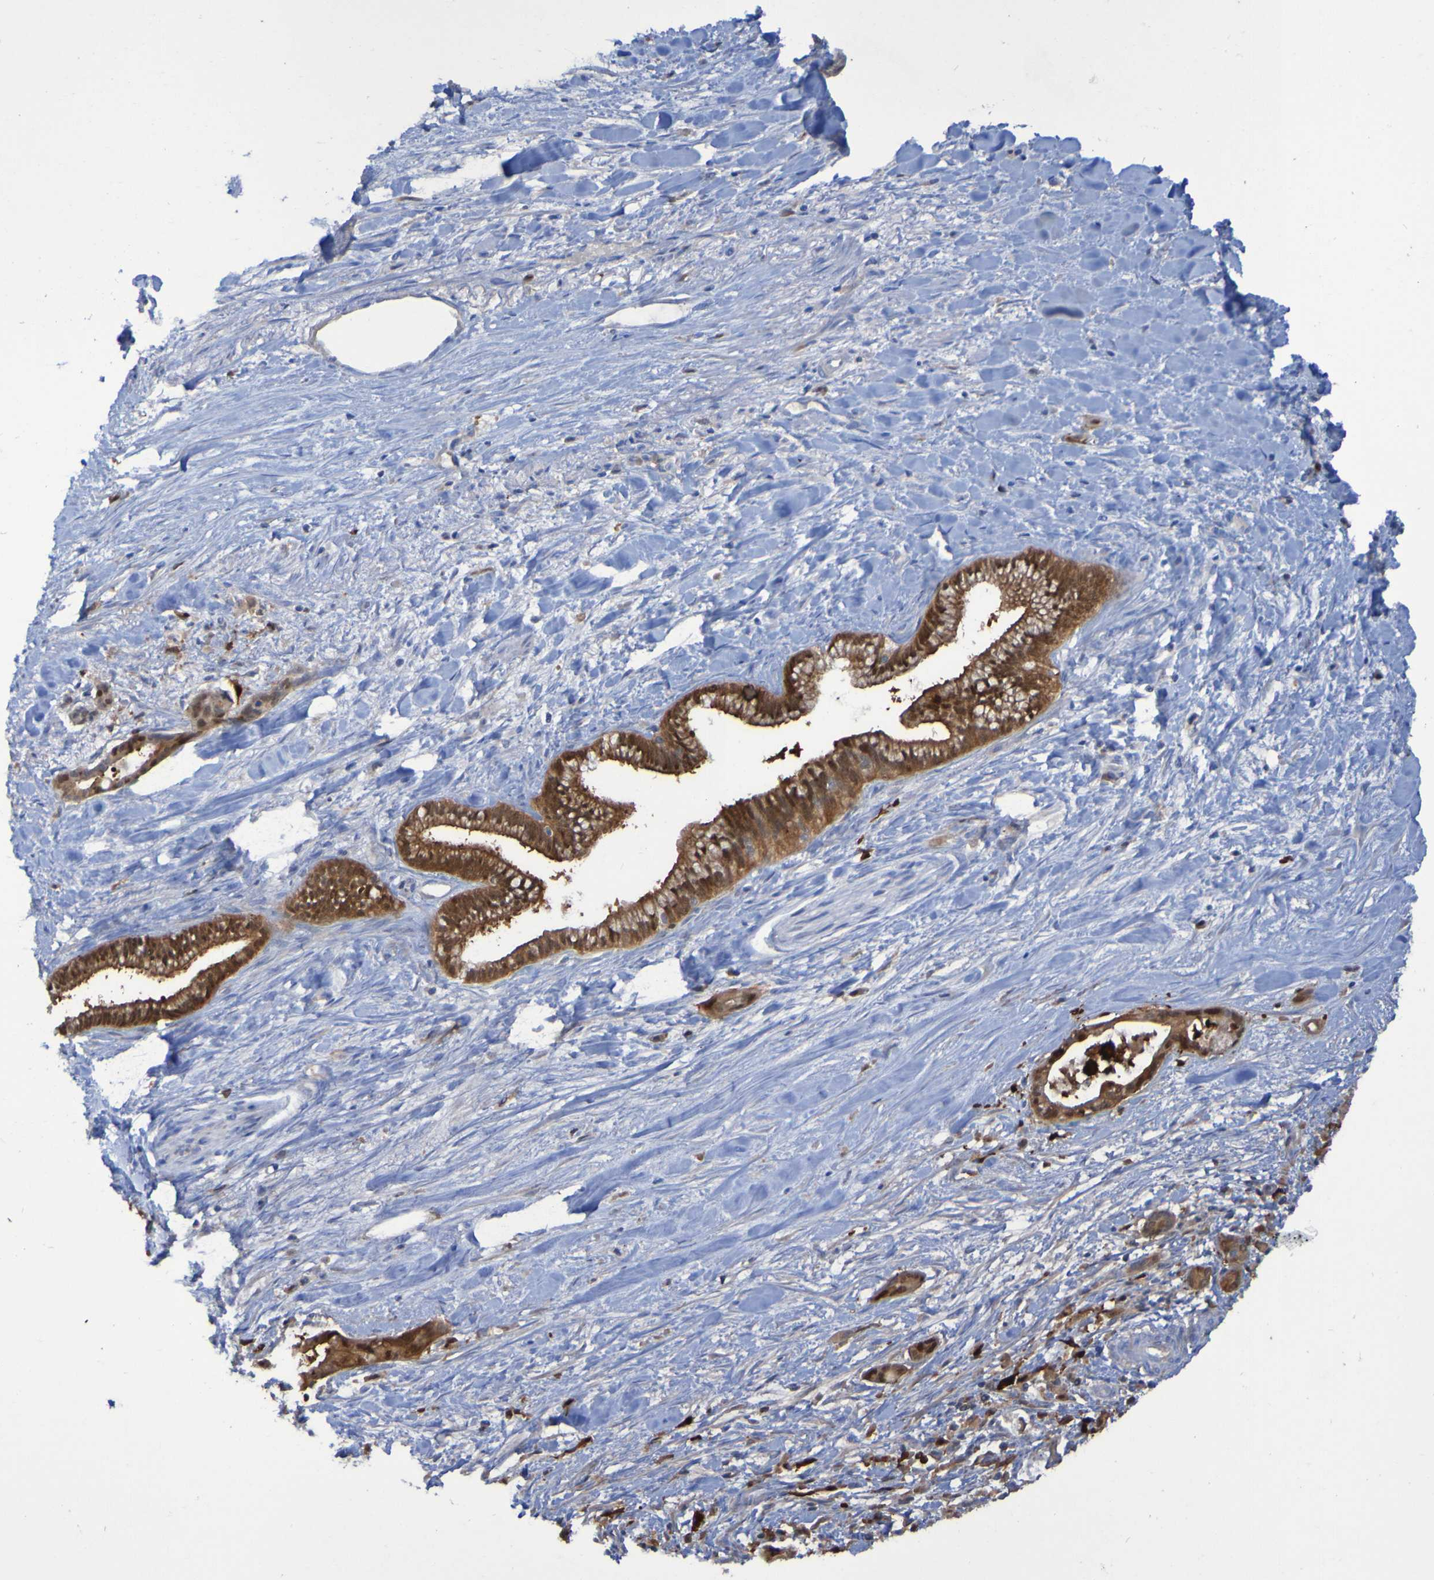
{"staining": {"intensity": "moderate", "quantity": ">75%", "location": "cytoplasmic/membranous"}, "tissue": "pancreatic cancer", "cell_type": "Tumor cells", "image_type": "cancer", "snomed": [{"axis": "morphology", "description": "Adenocarcinoma, NOS"}, {"axis": "topography", "description": "Pancreas"}], "caption": "Pancreatic adenocarcinoma stained with a brown dye demonstrates moderate cytoplasmic/membranous positive staining in about >75% of tumor cells.", "gene": "MPPE1", "patient": {"sex": "male", "age": 70}}